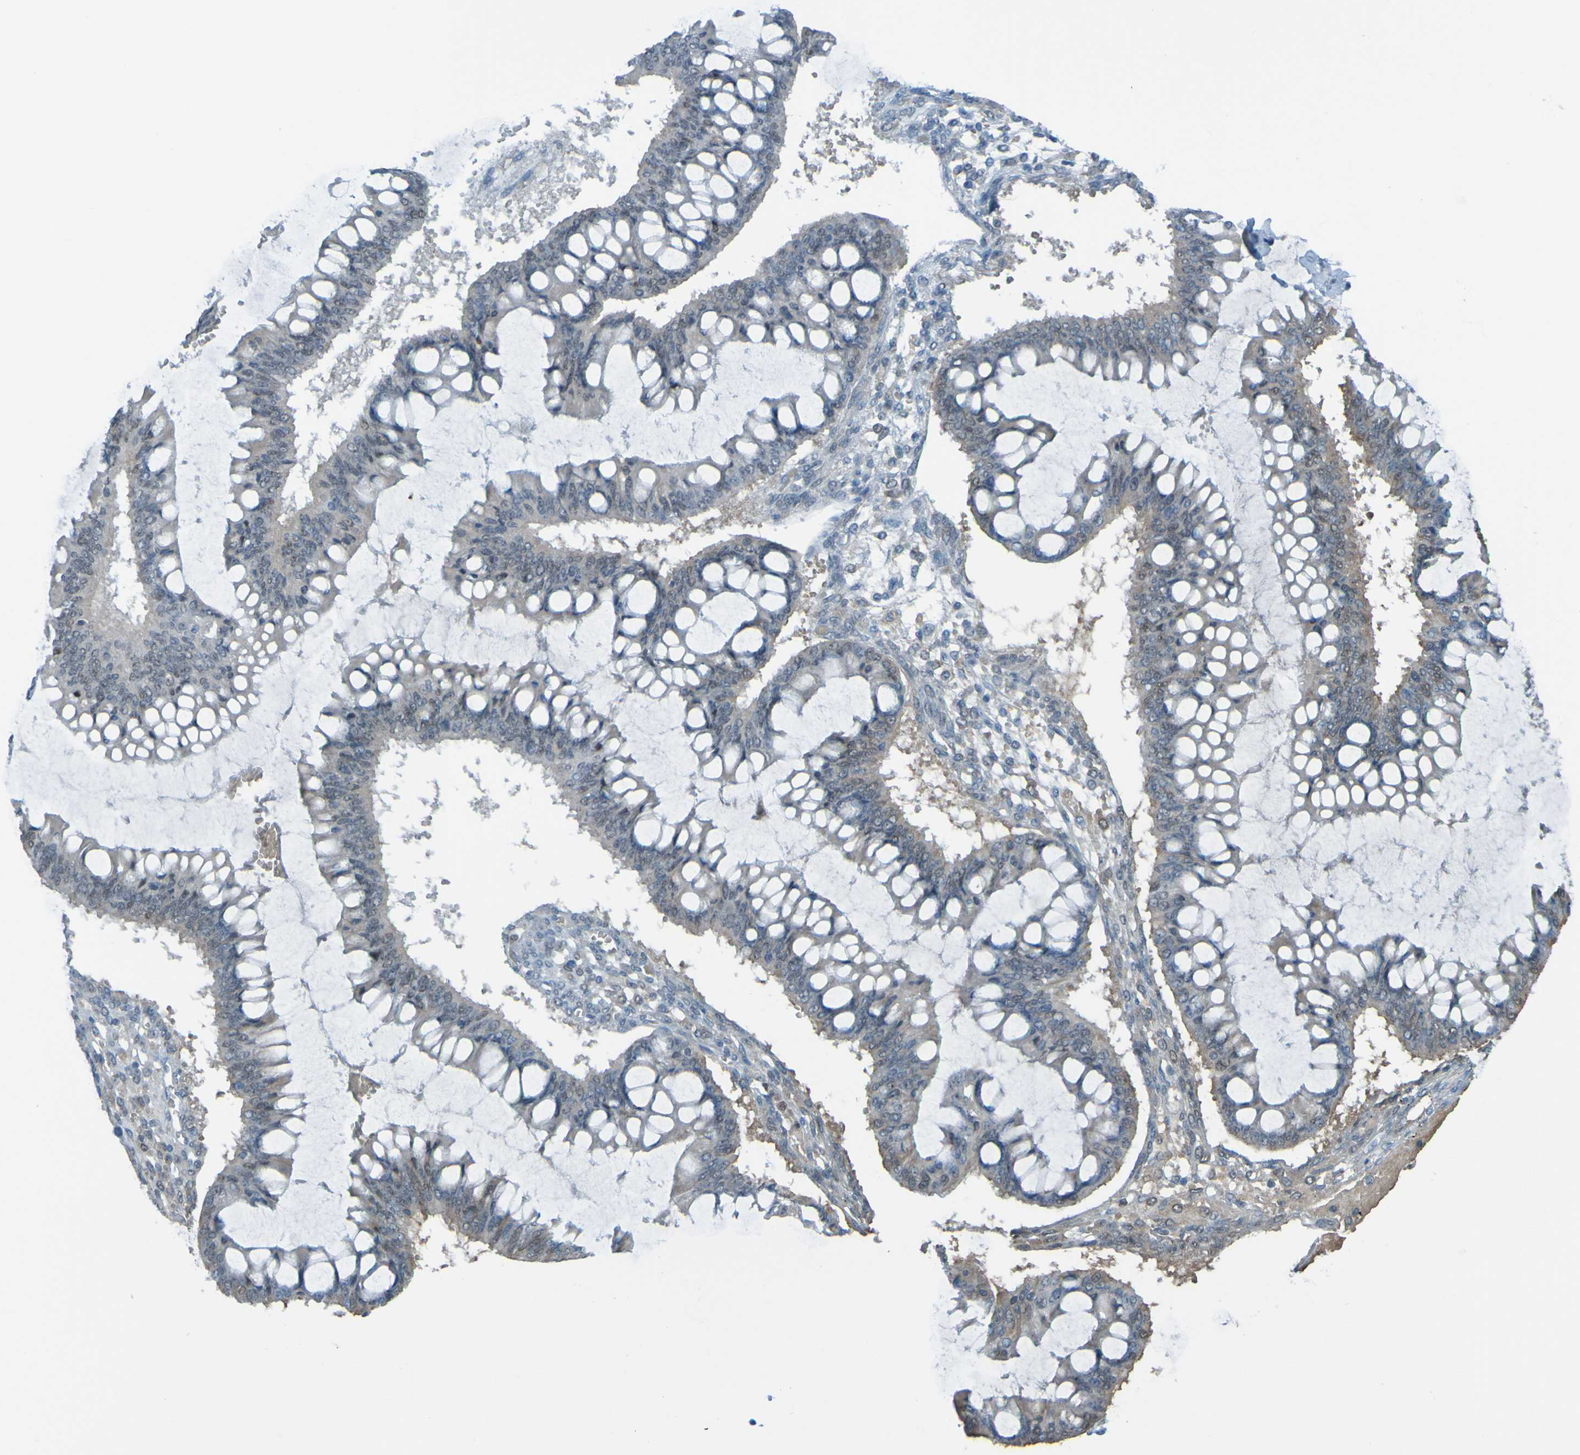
{"staining": {"intensity": "negative", "quantity": "none", "location": "none"}, "tissue": "ovarian cancer", "cell_type": "Tumor cells", "image_type": "cancer", "snomed": [{"axis": "morphology", "description": "Cystadenocarcinoma, mucinous, NOS"}, {"axis": "topography", "description": "Ovary"}], "caption": "Human ovarian cancer stained for a protein using IHC shows no positivity in tumor cells.", "gene": "USP36", "patient": {"sex": "female", "age": 73}}